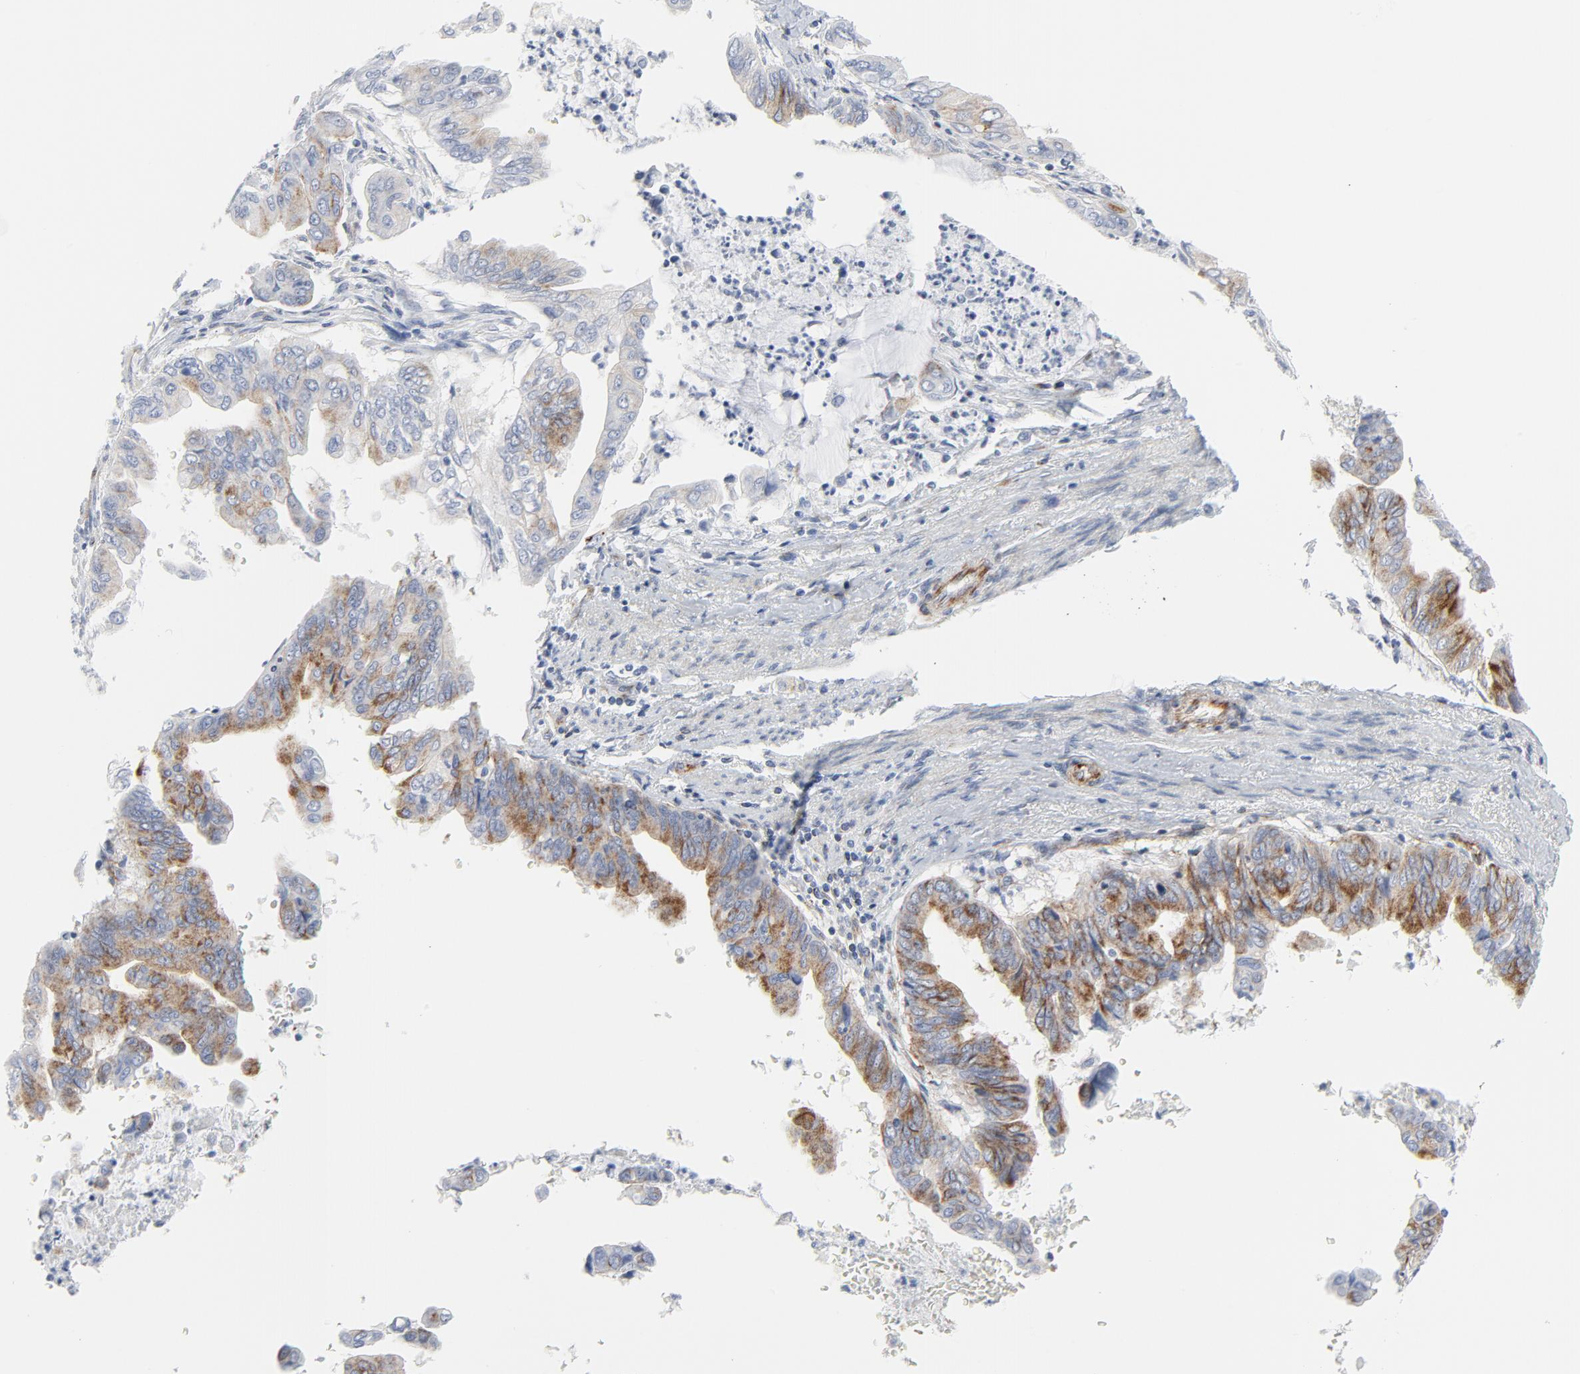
{"staining": {"intensity": "moderate", "quantity": ">75%", "location": "cytoplasmic/membranous"}, "tissue": "stomach cancer", "cell_type": "Tumor cells", "image_type": "cancer", "snomed": [{"axis": "morphology", "description": "Adenocarcinoma, NOS"}, {"axis": "topography", "description": "Stomach, upper"}], "caption": "Stomach cancer (adenocarcinoma) stained with immunohistochemistry (IHC) displays moderate cytoplasmic/membranous staining in about >75% of tumor cells. Using DAB (3,3'-diaminobenzidine) (brown) and hematoxylin (blue) stains, captured at high magnification using brightfield microscopy.", "gene": "TUBB1", "patient": {"sex": "male", "age": 80}}